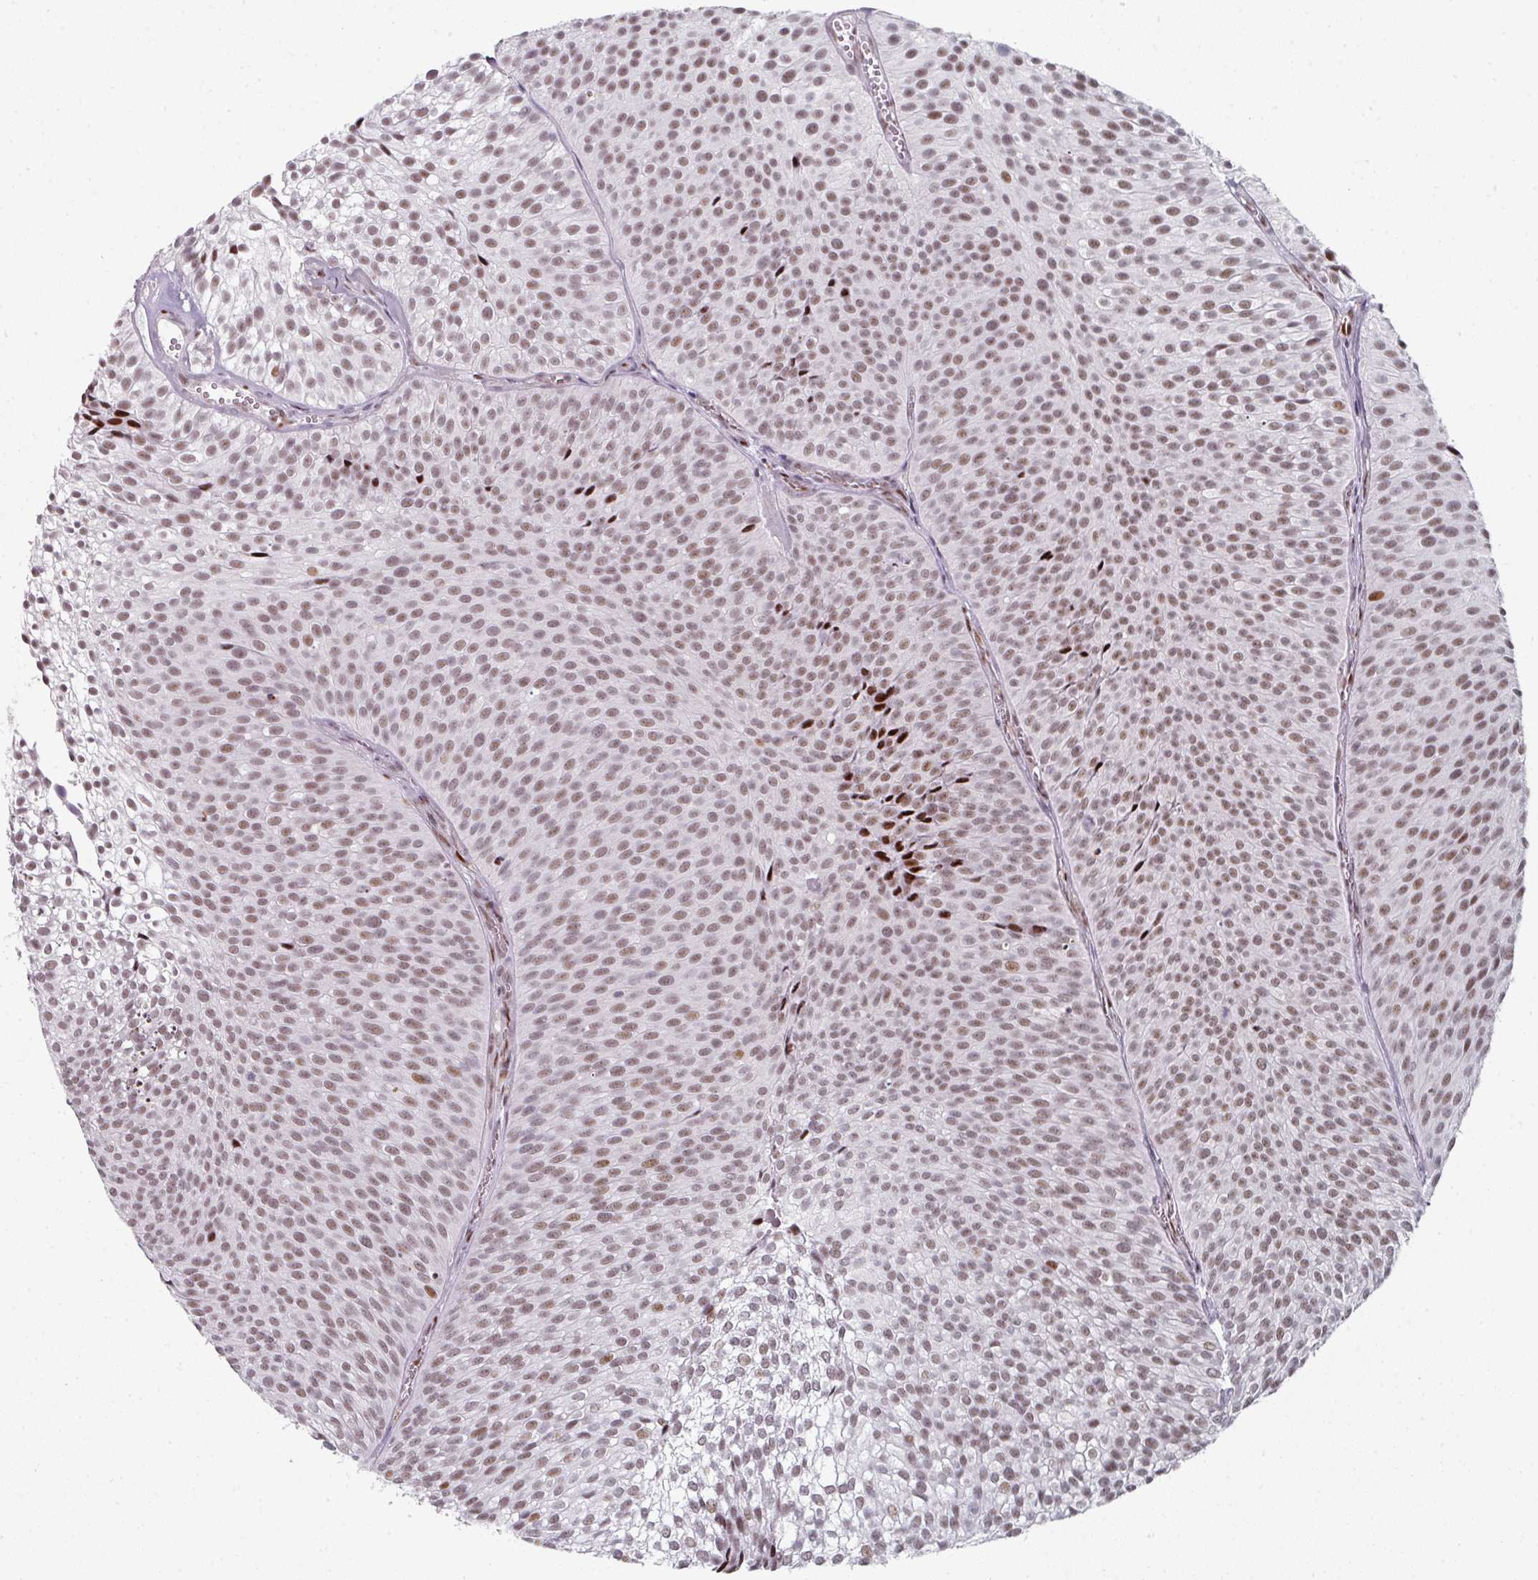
{"staining": {"intensity": "moderate", "quantity": ">75%", "location": "nuclear"}, "tissue": "urothelial cancer", "cell_type": "Tumor cells", "image_type": "cancer", "snomed": [{"axis": "morphology", "description": "Urothelial carcinoma, Low grade"}, {"axis": "topography", "description": "Urinary bladder"}], "caption": "This micrograph reveals immunohistochemistry staining of human urothelial cancer, with medium moderate nuclear positivity in about >75% of tumor cells.", "gene": "SF3B5", "patient": {"sex": "male", "age": 91}}